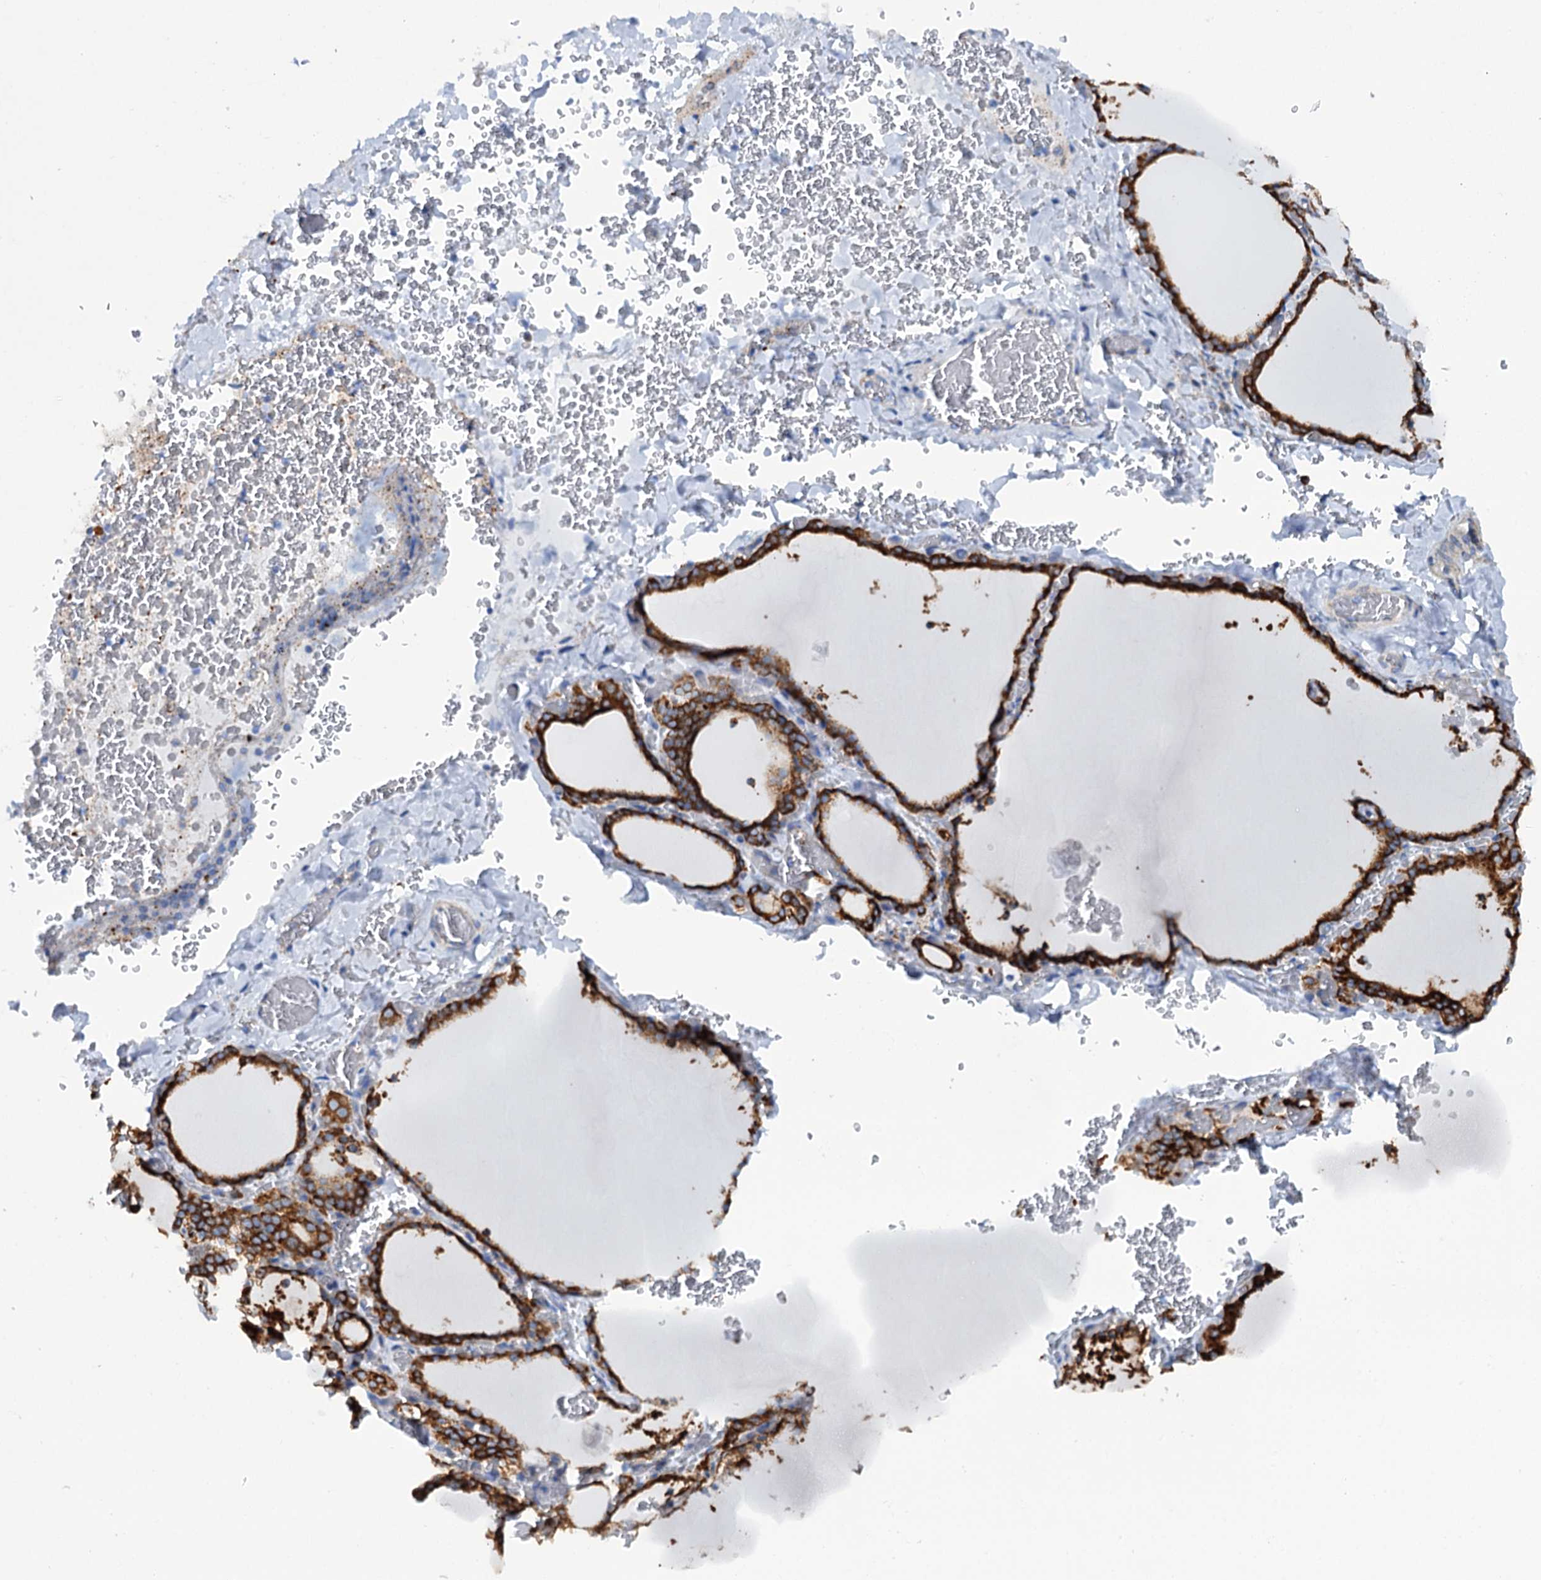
{"staining": {"intensity": "strong", "quantity": ">75%", "location": "cytoplasmic/membranous"}, "tissue": "thyroid gland", "cell_type": "Glandular cells", "image_type": "normal", "snomed": [{"axis": "morphology", "description": "Normal tissue, NOS"}, {"axis": "topography", "description": "Thyroid gland"}], "caption": "Approximately >75% of glandular cells in normal human thyroid gland display strong cytoplasmic/membranous protein expression as visualized by brown immunohistochemical staining.", "gene": "SHE", "patient": {"sex": "female", "age": 39}}